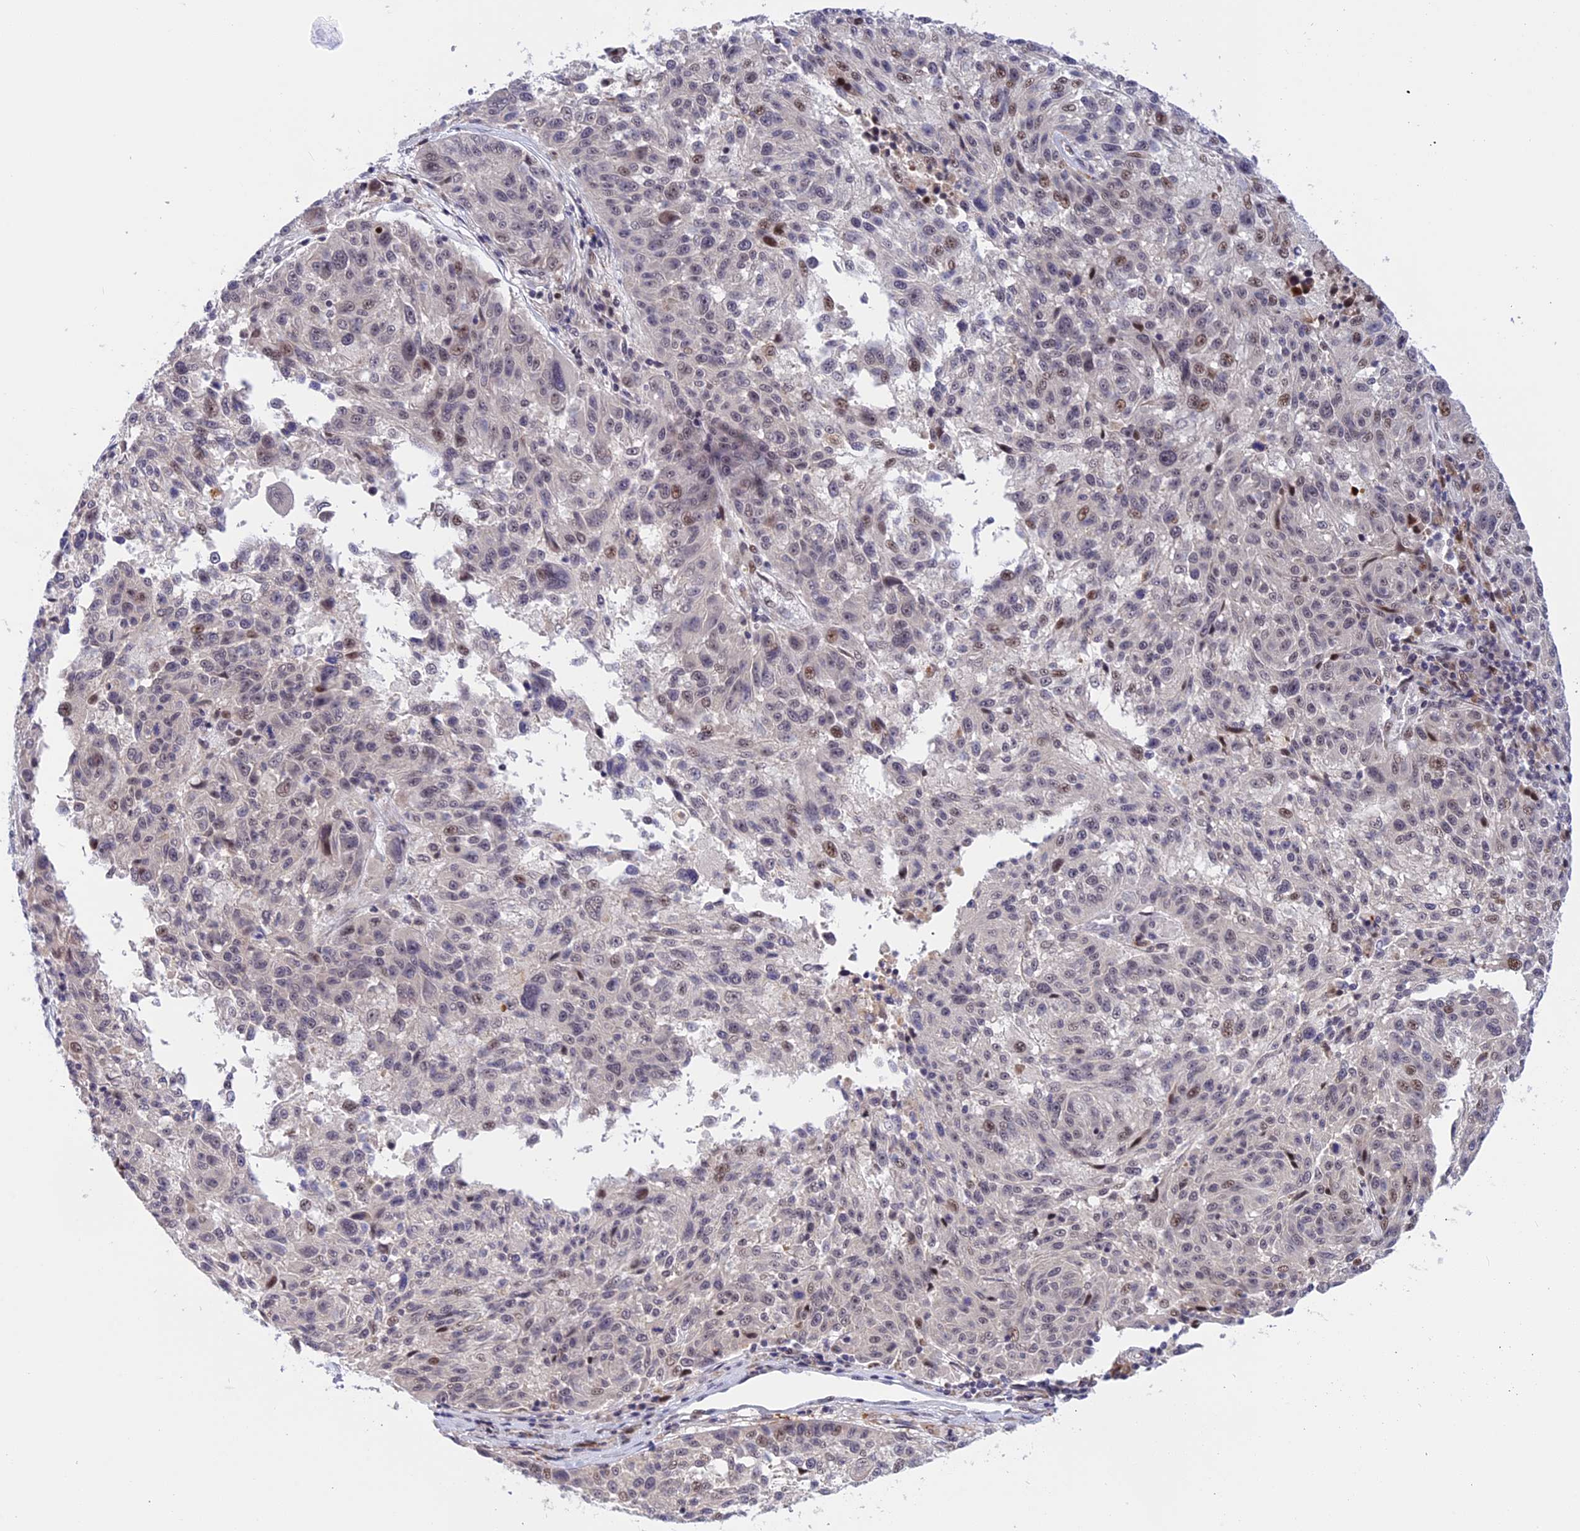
{"staining": {"intensity": "weak", "quantity": "<25%", "location": "nuclear"}, "tissue": "melanoma", "cell_type": "Tumor cells", "image_type": "cancer", "snomed": [{"axis": "morphology", "description": "Malignant melanoma, NOS"}, {"axis": "topography", "description": "Skin"}], "caption": "An immunohistochemistry micrograph of melanoma is shown. There is no staining in tumor cells of melanoma. (DAB (3,3'-diaminobenzidine) immunohistochemistry, high magnification).", "gene": "POLR2C", "patient": {"sex": "male", "age": 53}}